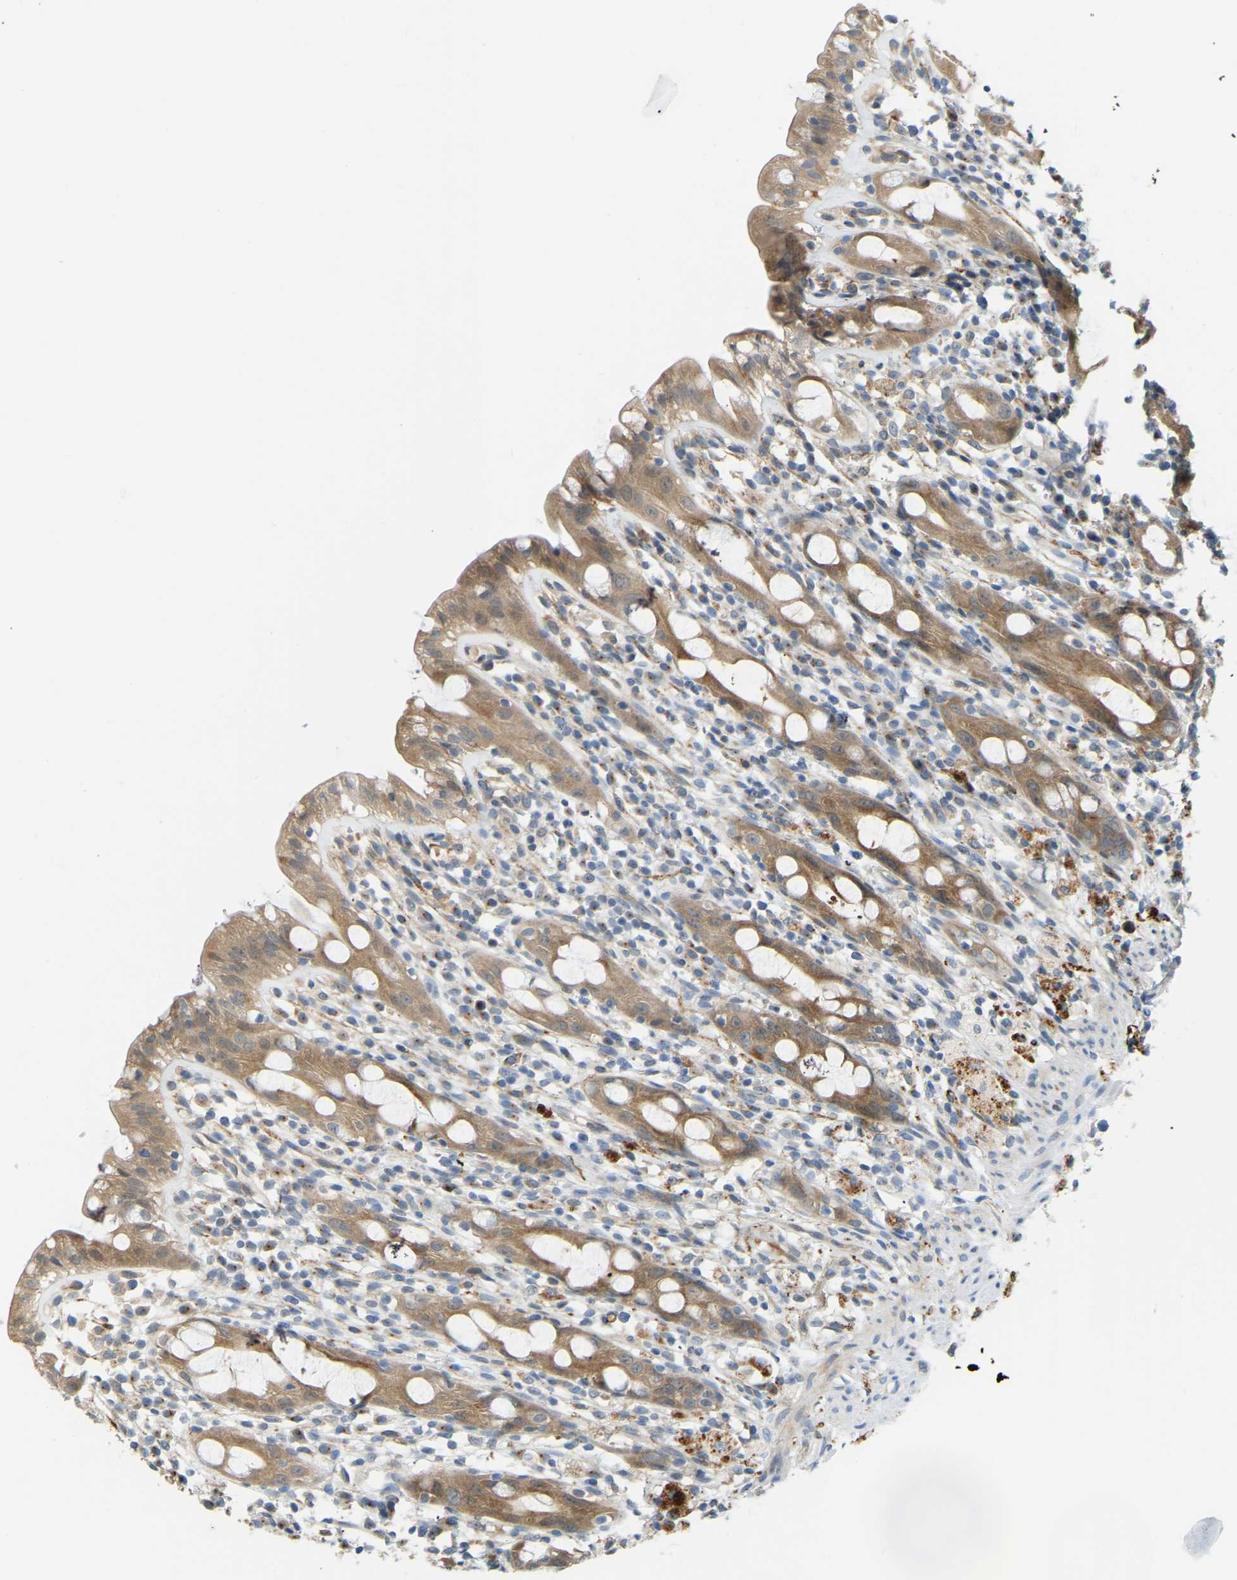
{"staining": {"intensity": "moderate", "quantity": ">75%", "location": "cytoplasmic/membranous"}, "tissue": "rectum", "cell_type": "Glandular cells", "image_type": "normal", "snomed": [{"axis": "morphology", "description": "Normal tissue, NOS"}, {"axis": "topography", "description": "Rectum"}], "caption": "The photomicrograph reveals a brown stain indicating the presence of a protein in the cytoplasmic/membranous of glandular cells in rectum. (Stains: DAB in brown, nuclei in blue, Microscopy: brightfield microscopy at high magnification).", "gene": "NME8", "patient": {"sex": "male", "age": 44}}